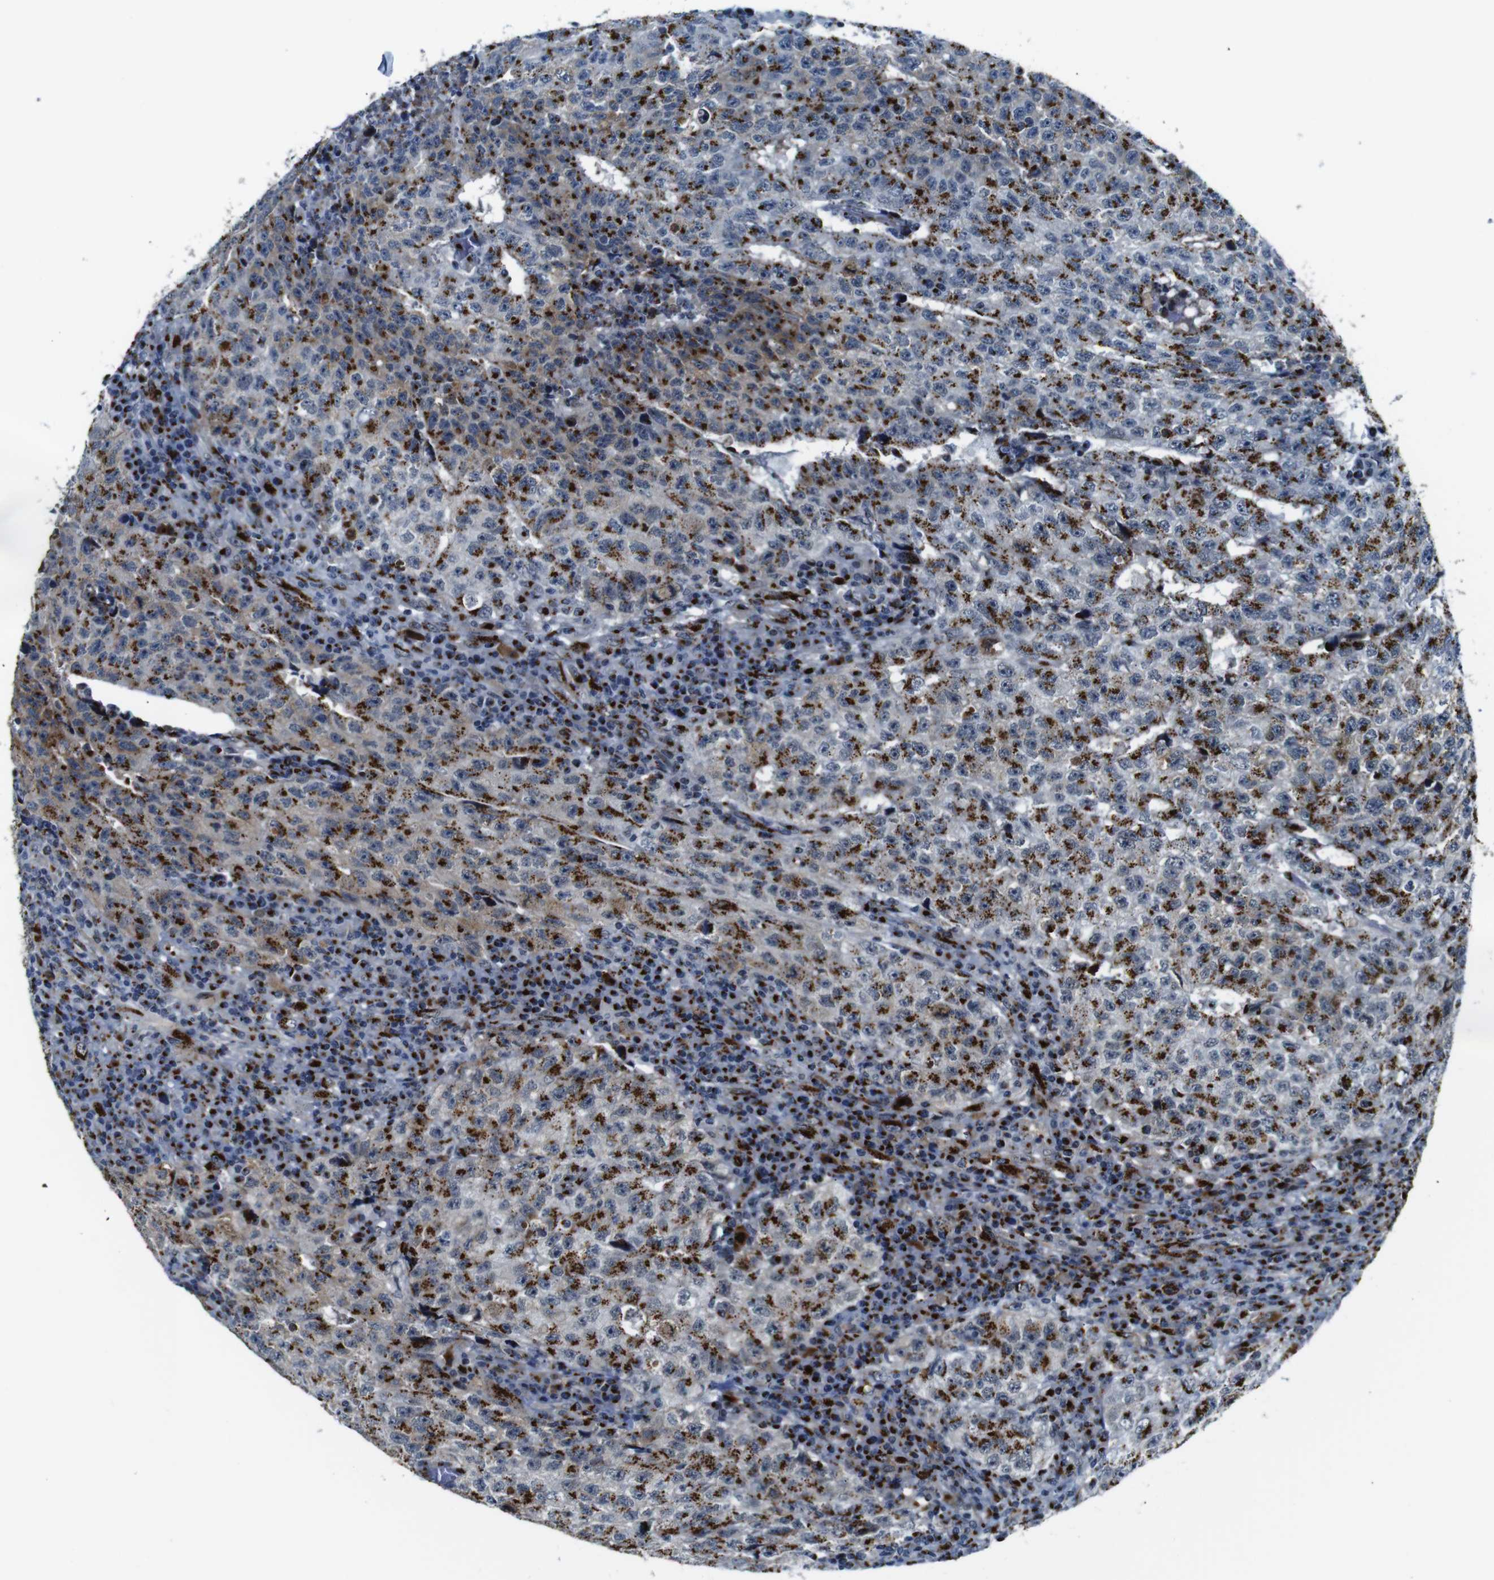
{"staining": {"intensity": "strong", "quantity": ">75%", "location": "cytoplasmic/membranous"}, "tissue": "testis cancer", "cell_type": "Tumor cells", "image_type": "cancer", "snomed": [{"axis": "morphology", "description": "Necrosis, NOS"}, {"axis": "morphology", "description": "Carcinoma, Embryonal, NOS"}, {"axis": "topography", "description": "Testis"}], "caption": "Immunohistochemical staining of testis embryonal carcinoma displays strong cytoplasmic/membranous protein expression in approximately >75% of tumor cells.", "gene": "TGOLN2", "patient": {"sex": "male", "age": 19}}